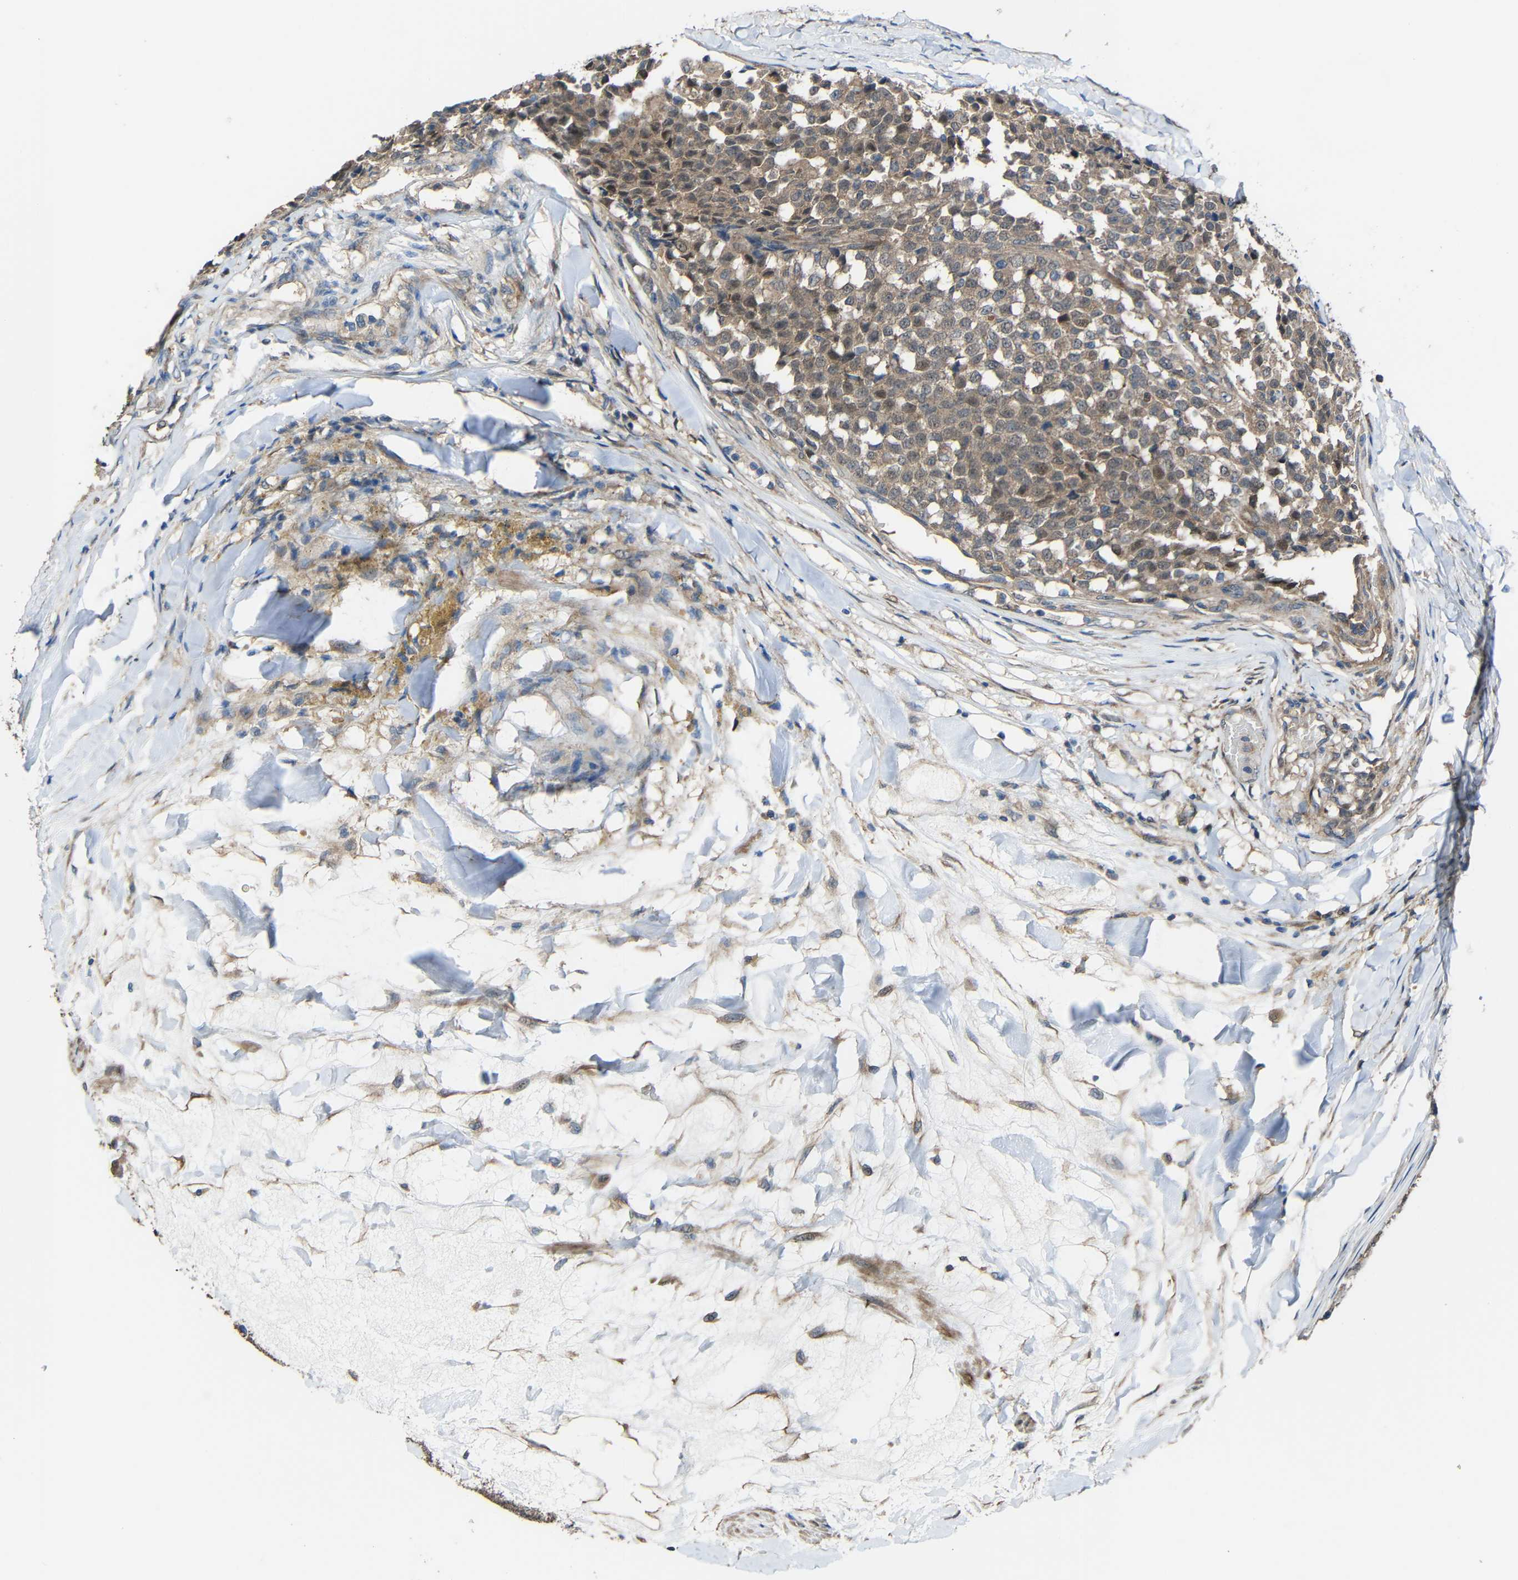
{"staining": {"intensity": "moderate", "quantity": ">75%", "location": "cytoplasmic/membranous"}, "tissue": "testis cancer", "cell_type": "Tumor cells", "image_type": "cancer", "snomed": [{"axis": "morphology", "description": "Seminoma, NOS"}, {"axis": "topography", "description": "Testis"}], "caption": "The image exhibits a brown stain indicating the presence of a protein in the cytoplasmic/membranous of tumor cells in seminoma (testis).", "gene": "CHST9", "patient": {"sex": "male", "age": 59}}